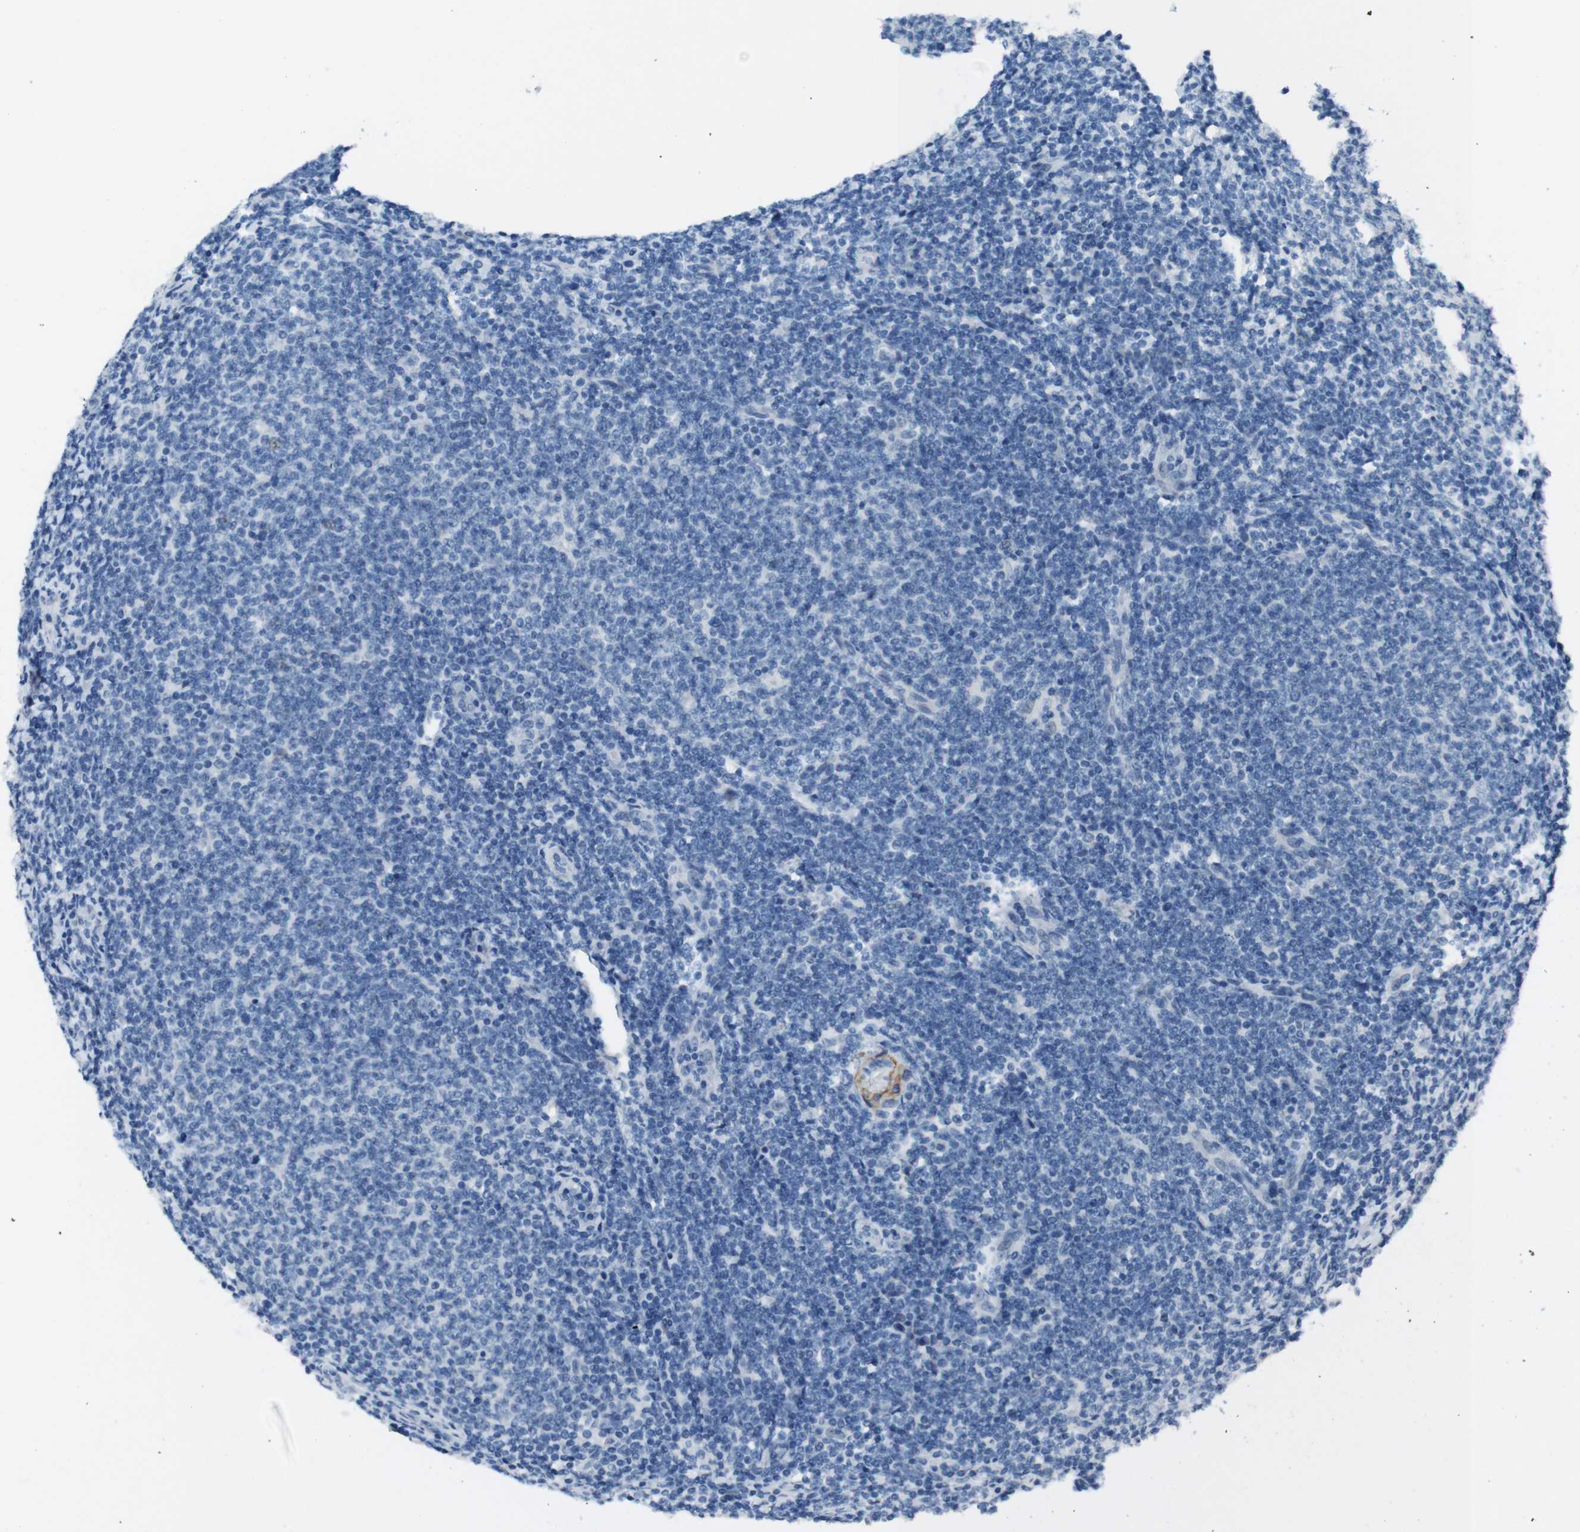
{"staining": {"intensity": "negative", "quantity": "none", "location": "none"}, "tissue": "lymphoma", "cell_type": "Tumor cells", "image_type": "cancer", "snomed": [{"axis": "morphology", "description": "Malignant lymphoma, non-Hodgkin's type, Low grade"}, {"axis": "topography", "description": "Lymph node"}], "caption": "DAB immunohistochemical staining of low-grade malignant lymphoma, non-Hodgkin's type exhibits no significant staining in tumor cells.", "gene": "HRH2", "patient": {"sex": "male", "age": 66}}